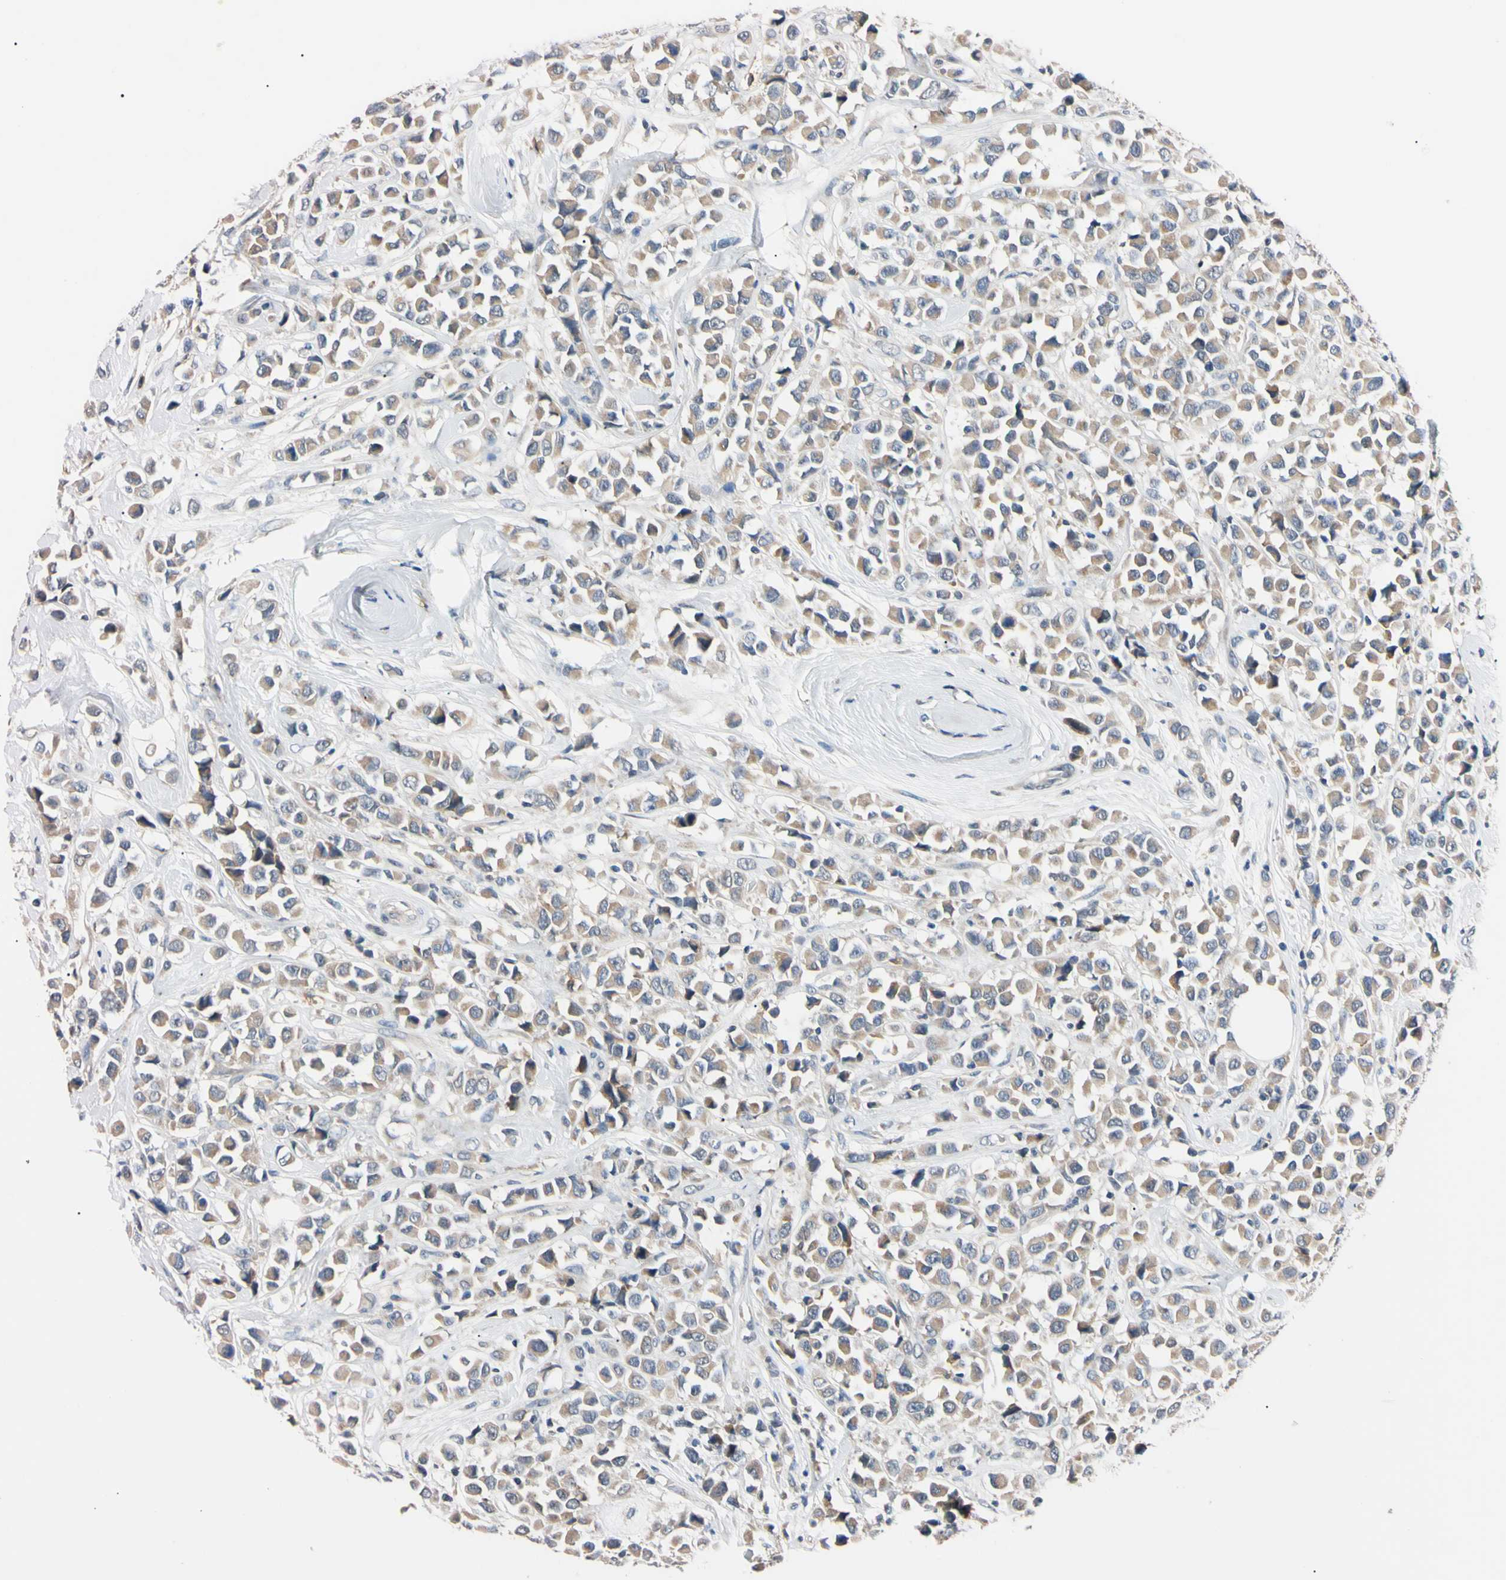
{"staining": {"intensity": "weak", "quantity": ">75%", "location": "cytoplasmic/membranous"}, "tissue": "breast cancer", "cell_type": "Tumor cells", "image_type": "cancer", "snomed": [{"axis": "morphology", "description": "Duct carcinoma"}, {"axis": "topography", "description": "Breast"}], "caption": "Immunohistochemistry image of human invasive ductal carcinoma (breast) stained for a protein (brown), which demonstrates low levels of weak cytoplasmic/membranous positivity in about >75% of tumor cells.", "gene": "PNKD", "patient": {"sex": "female", "age": 61}}